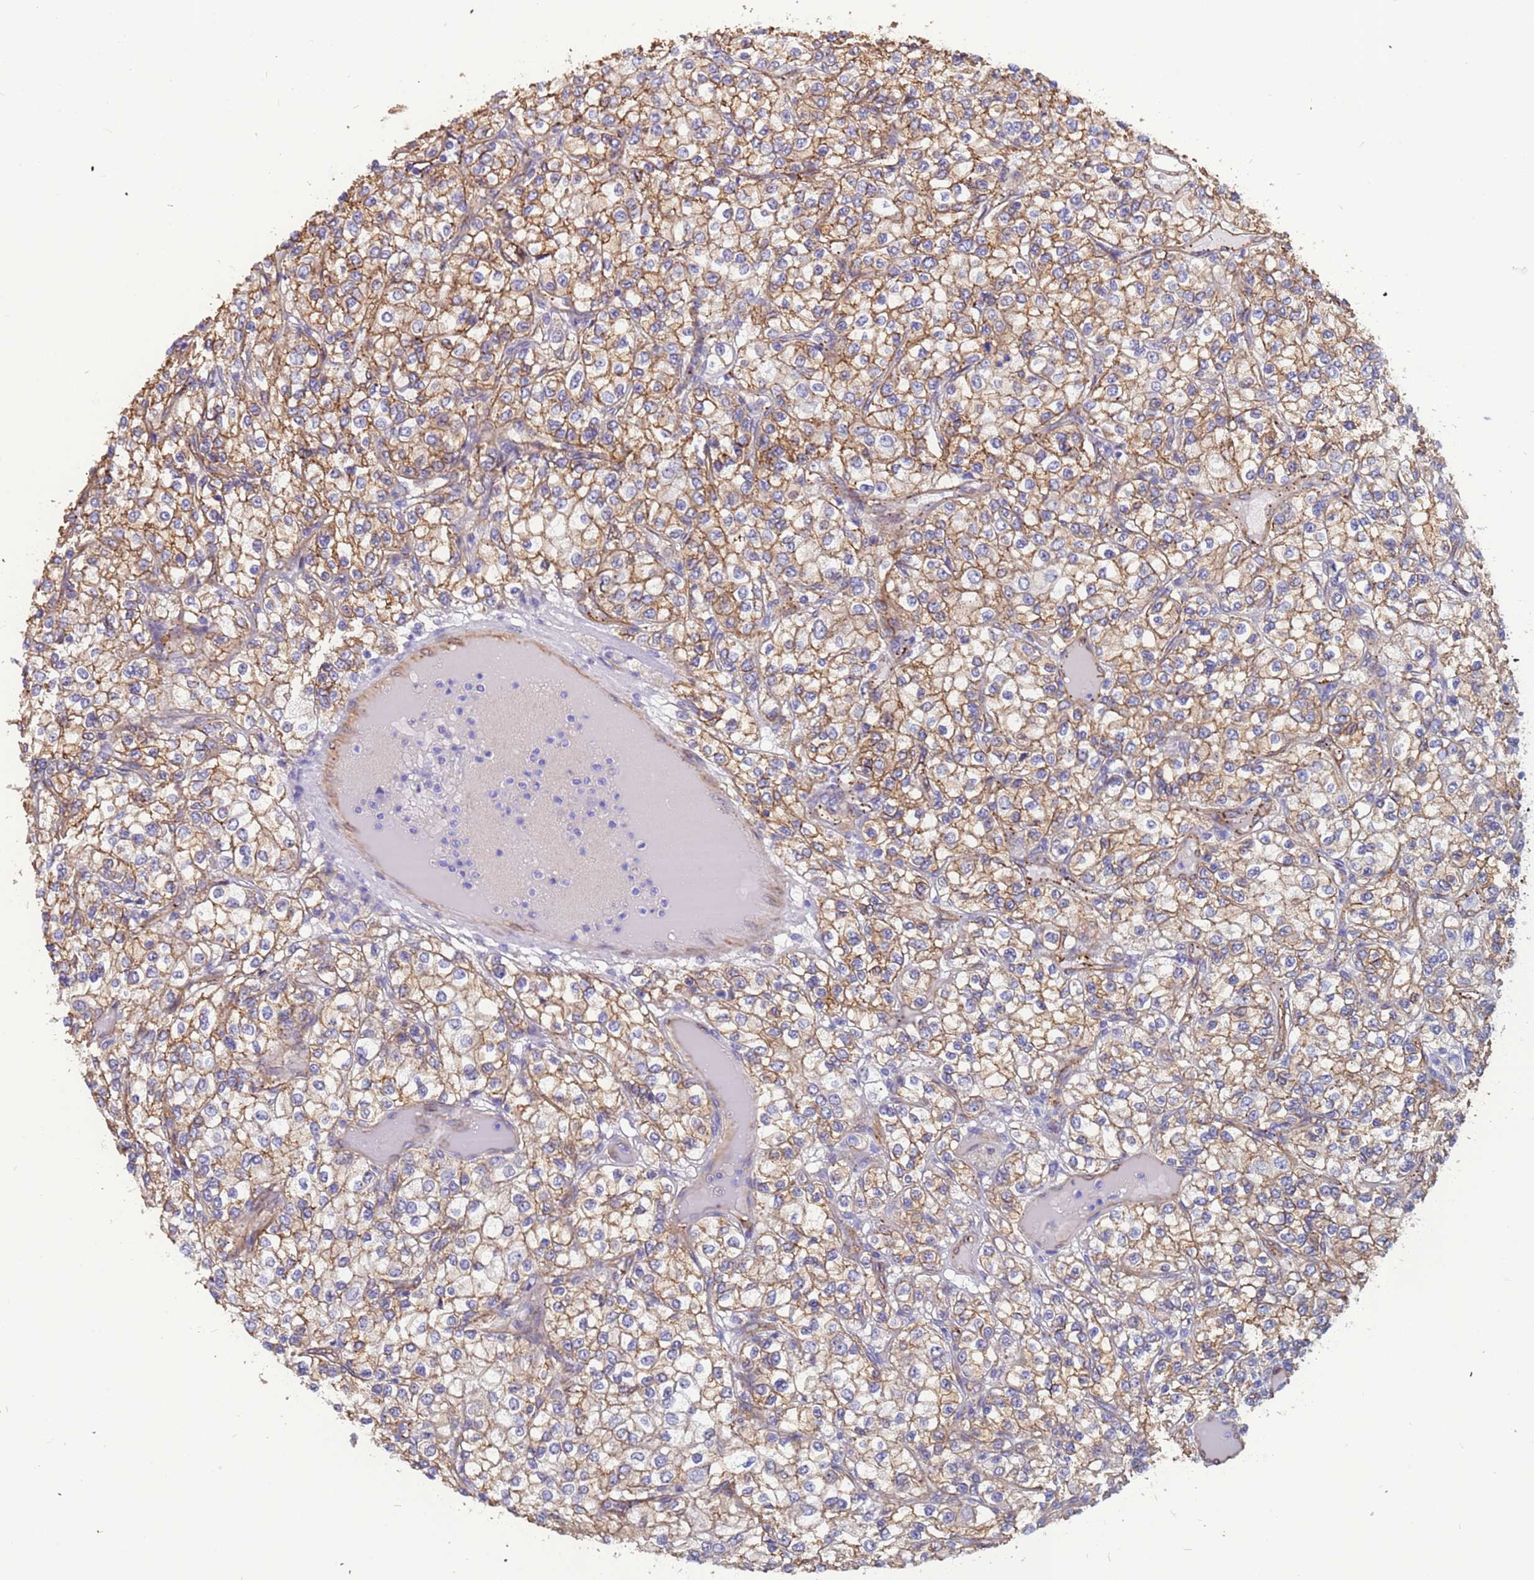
{"staining": {"intensity": "moderate", "quantity": ">75%", "location": "cytoplasmic/membranous"}, "tissue": "renal cancer", "cell_type": "Tumor cells", "image_type": "cancer", "snomed": [{"axis": "morphology", "description": "Adenocarcinoma, NOS"}, {"axis": "topography", "description": "Kidney"}], "caption": "An image of human renal cancer (adenocarcinoma) stained for a protein displays moderate cytoplasmic/membranous brown staining in tumor cells.", "gene": "EHD2", "patient": {"sex": "male", "age": 80}}